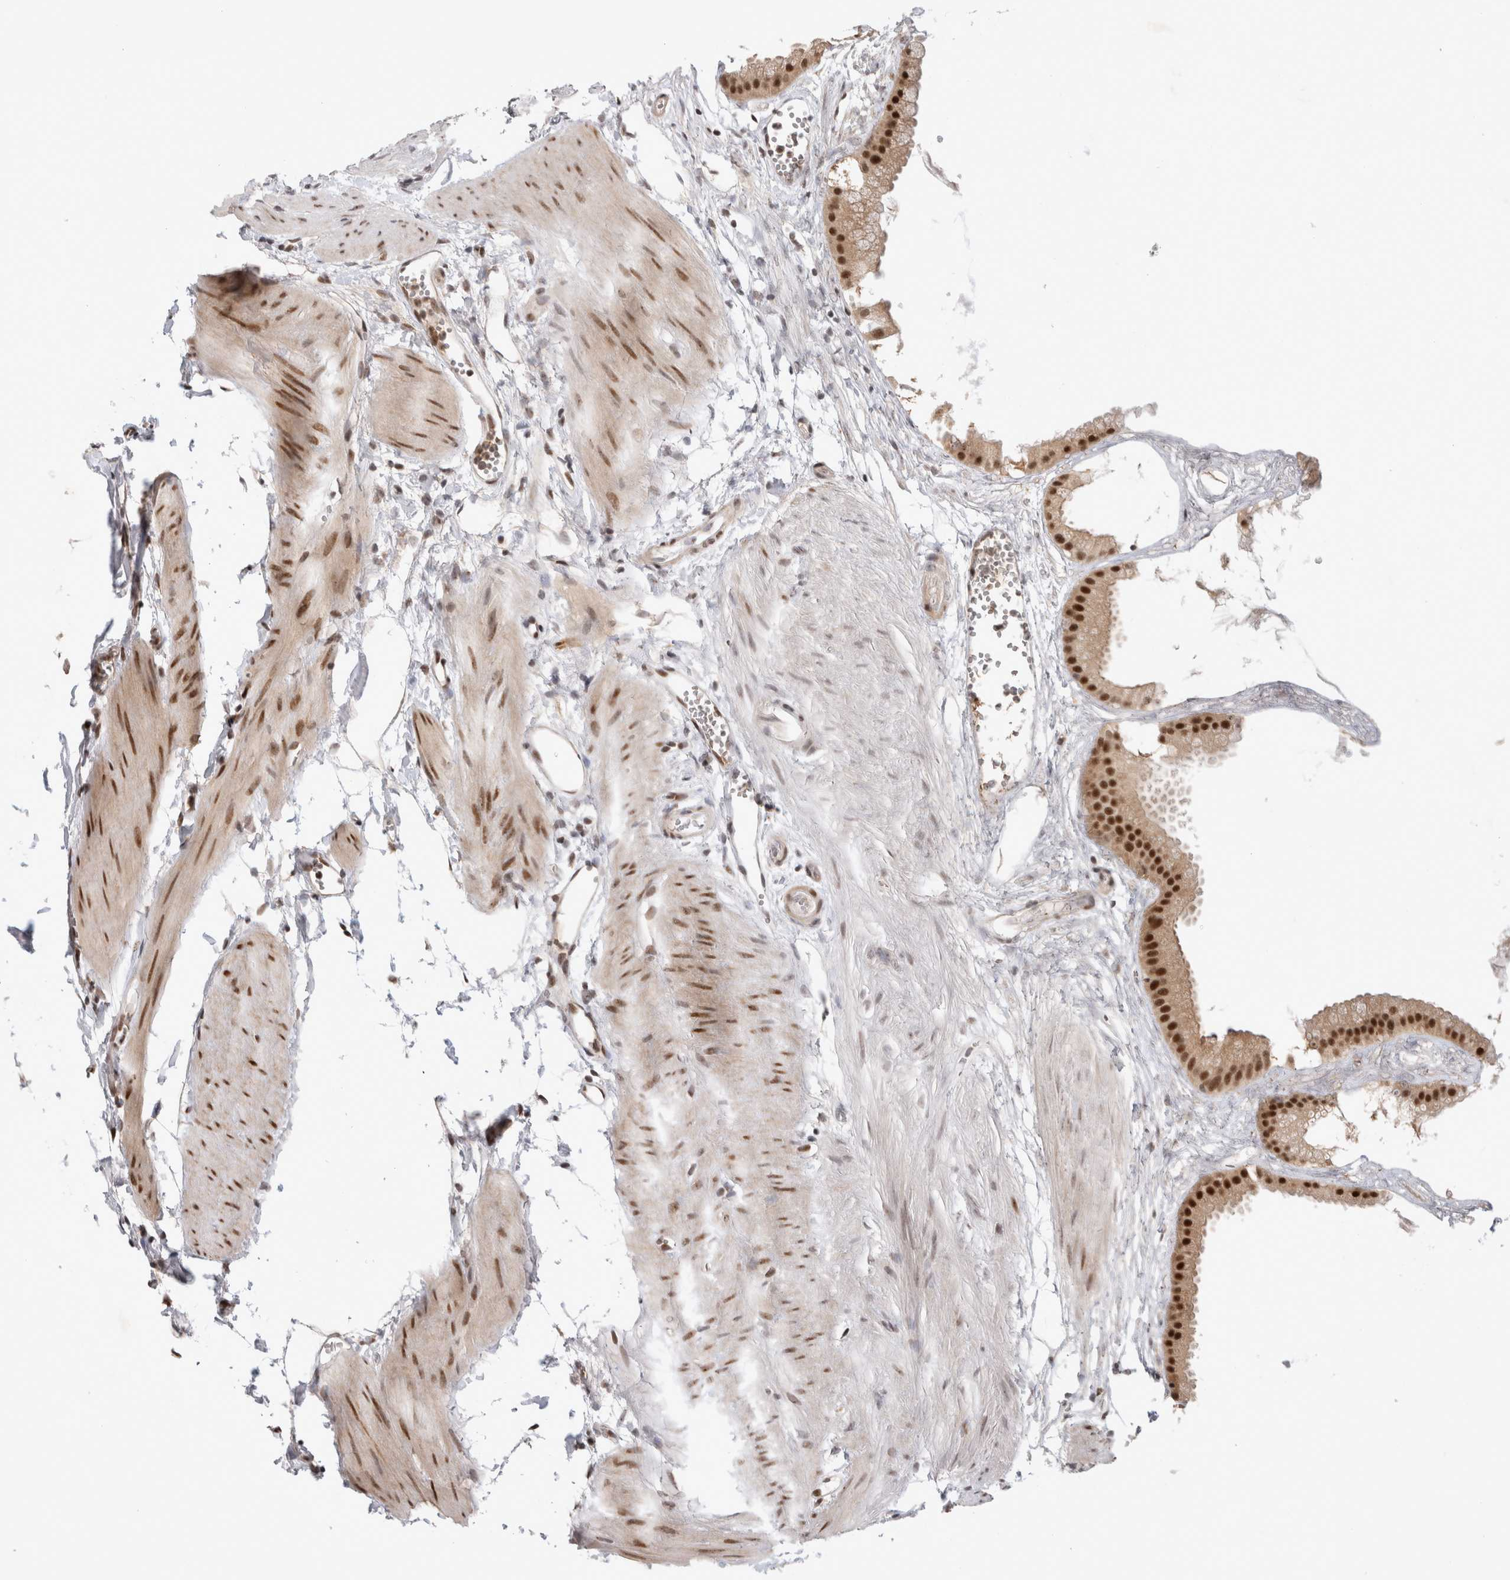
{"staining": {"intensity": "strong", "quantity": ">75%", "location": "nuclear"}, "tissue": "gallbladder", "cell_type": "Glandular cells", "image_type": "normal", "snomed": [{"axis": "morphology", "description": "Normal tissue, NOS"}, {"axis": "topography", "description": "Gallbladder"}], "caption": "Gallbladder was stained to show a protein in brown. There is high levels of strong nuclear expression in approximately >75% of glandular cells. (DAB = brown stain, brightfield microscopy at high magnification).", "gene": "HESX1", "patient": {"sex": "female", "age": 64}}